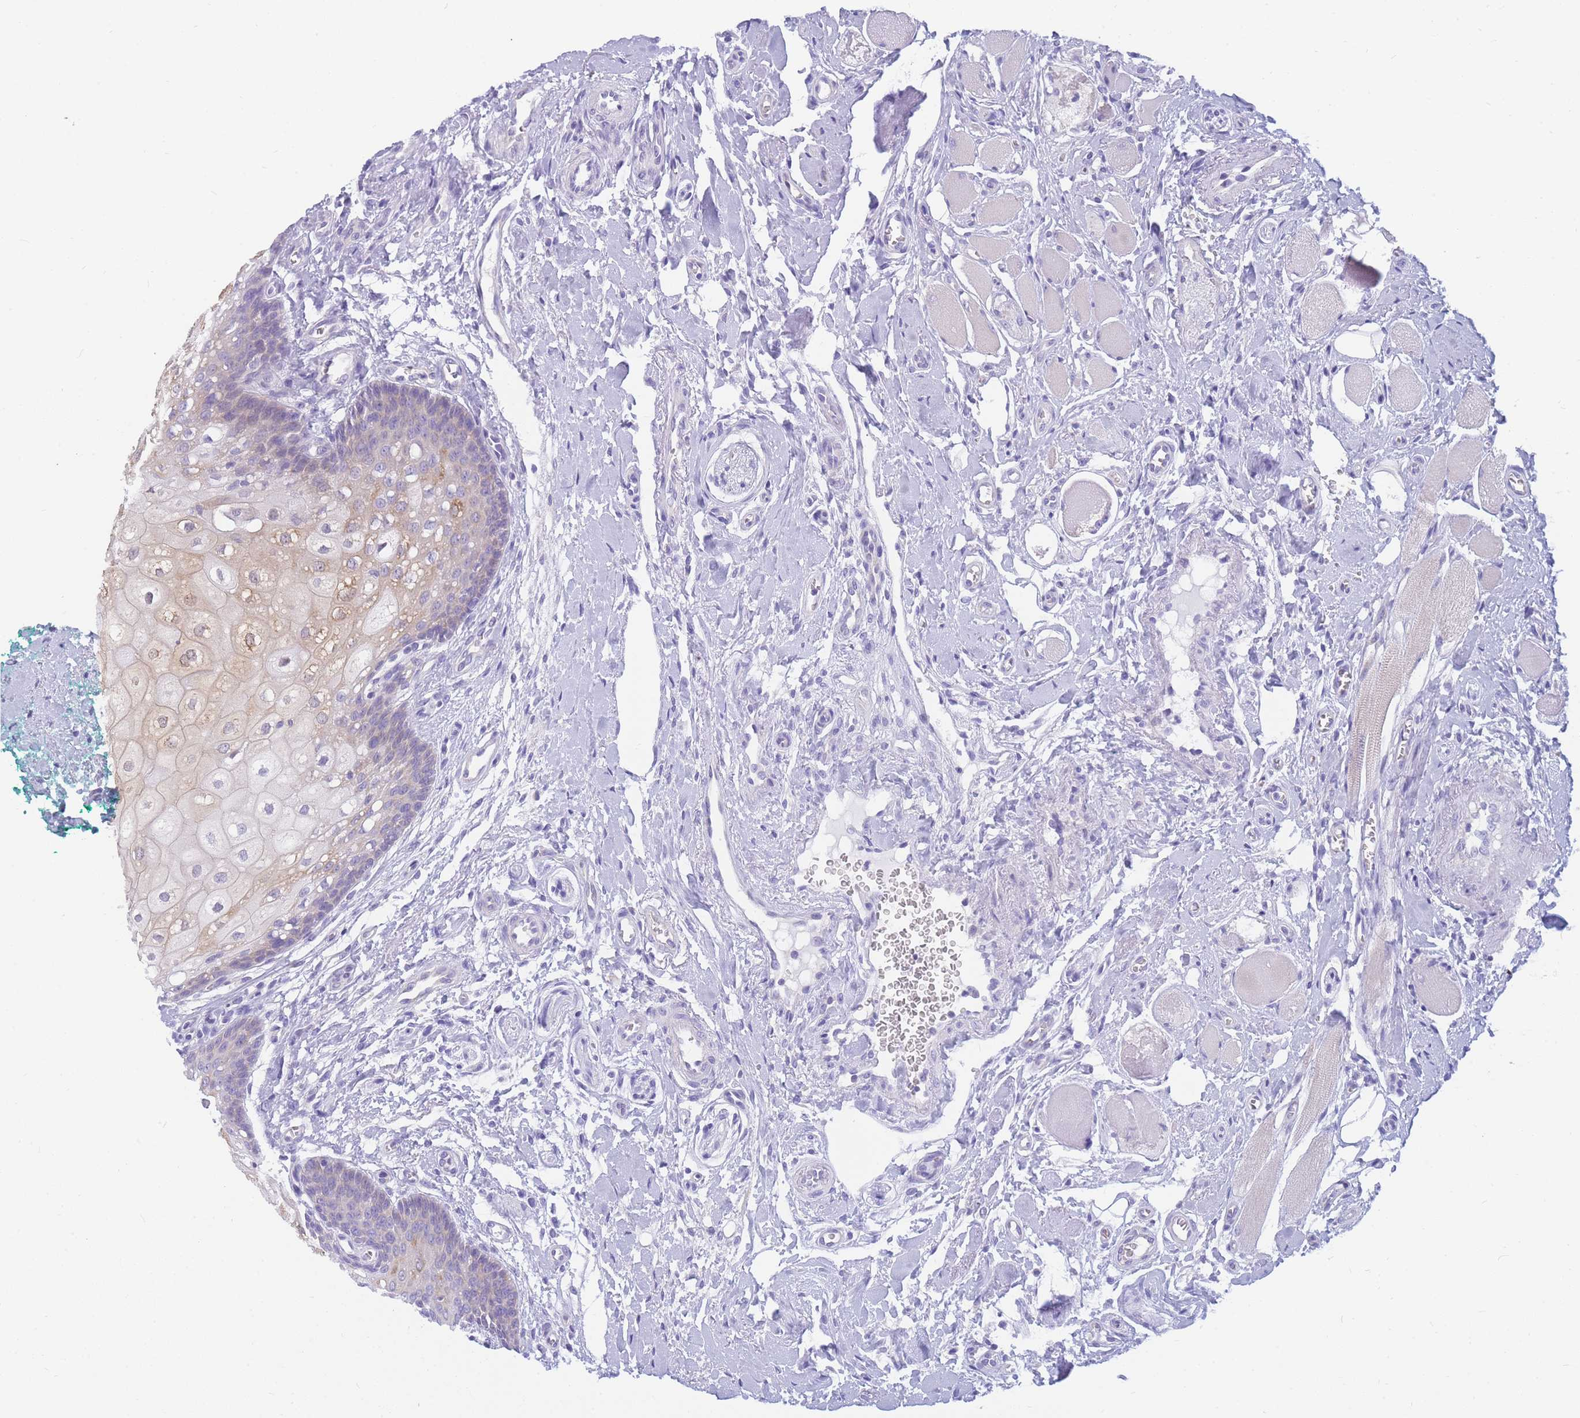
{"staining": {"intensity": "moderate", "quantity": "25%-75%", "location": "cytoplasmic/membranous"}, "tissue": "oral mucosa", "cell_type": "Squamous epithelial cells", "image_type": "normal", "snomed": [{"axis": "morphology", "description": "Normal tissue, NOS"}, {"axis": "morphology", "description": "Squamous cell carcinoma, NOS"}, {"axis": "topography", "description": "Oral tissue"}, {"axis": "topography", "description": "Tounge, NOS"}, {"axis": "topography", "description": "Head-Neck"}], "caption": "Immunohistochemical staining of normal human oral mucosa exhibits moderate cytoplasmic/membranous protein positivity in about 25%-75% of squamous epithelial cells.", "gene": "DHRS11", "patient": {"sex": "male", "age": 79}}